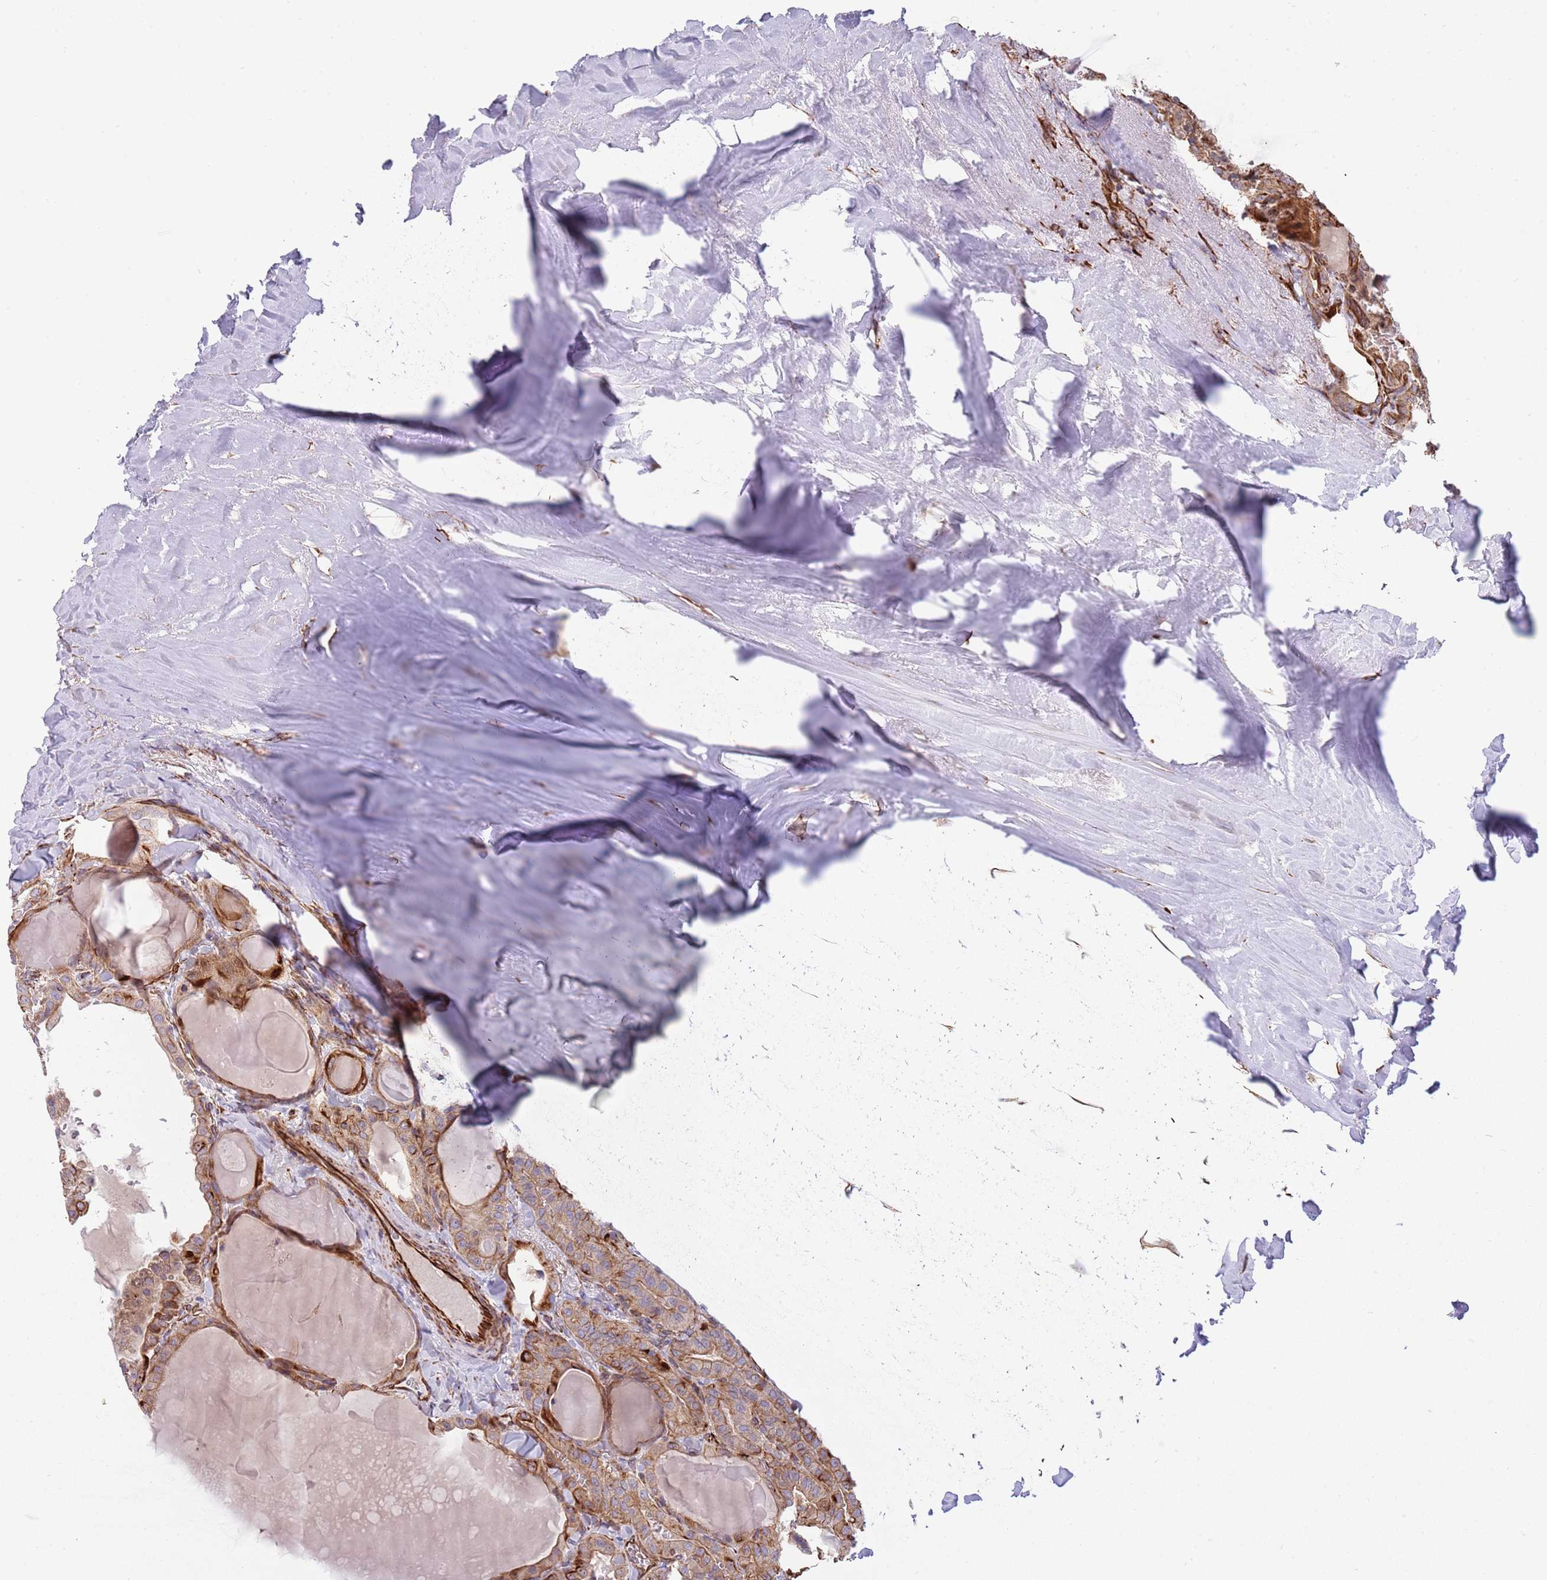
{"staining": {"intensity": "moderate", "quantity": "25%-75%", "location": "cytoplasmic/membranous"}, "tissue": "thyroid cancer", "cell_type": "Tumor cells", "image_type": "cancer", "snomed": [{"axis": "morphology", "description": "Papillary adenocarcinoma, NOS"}, {"axis": "topography", "description": "Thyroid gland"}], "caption": "The histopathology image demonstrates staining of thyroid cancer (papillary adenocarcinoma), revealing moderate cytoplasmic/membranous protein positivity (brown color) within tumor cells.", "gene": "MOGAT1", "patient": {"sex": "male", "age": 52}}